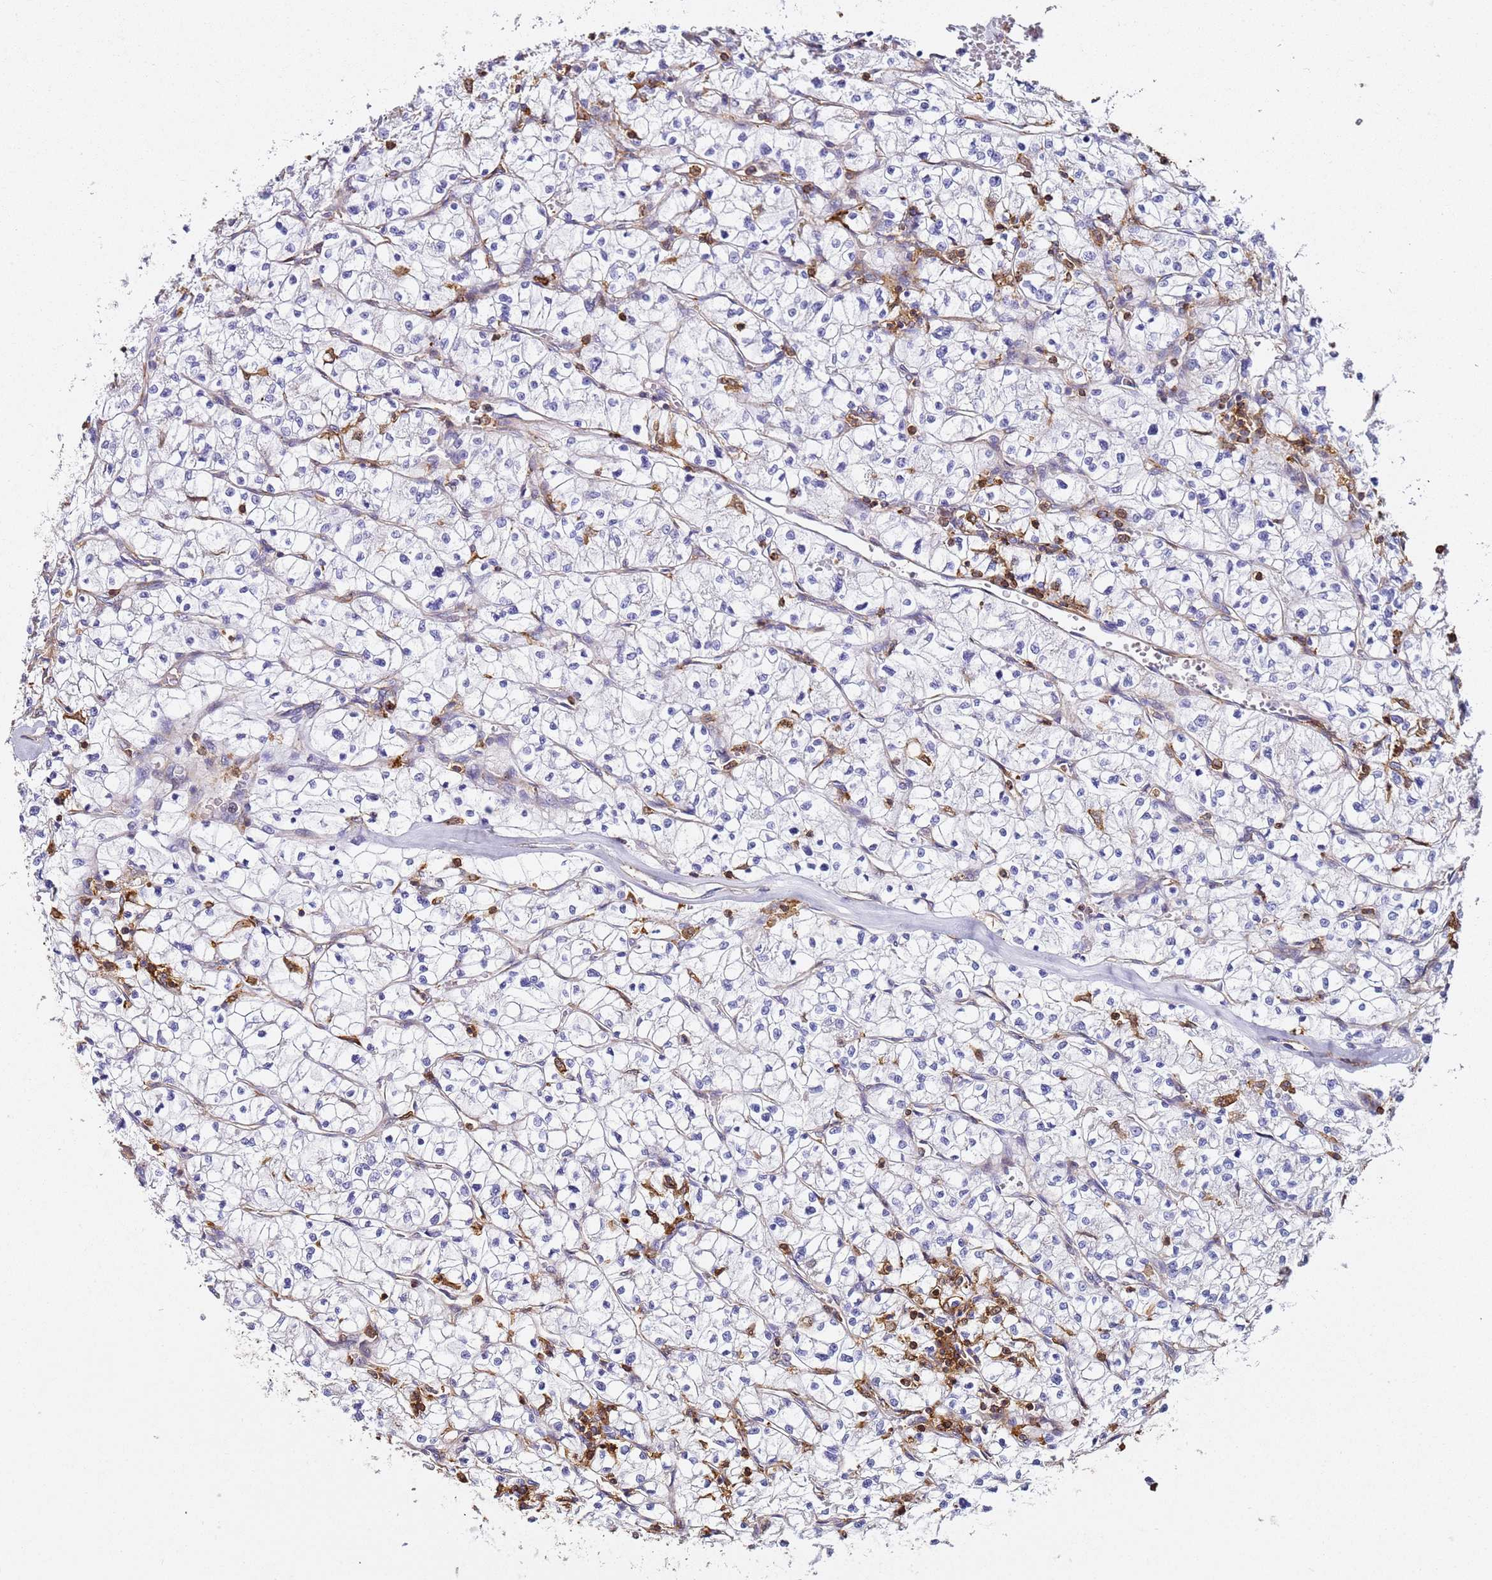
{"staining": {"intensity": "negative", "quantity": "none", "location": "none"}, "tissue": "renal cancer", "cell_type": "Tumor cells", "image_type": "cancer", "snomed": [{"axis": "morphology", "description": "Adenocarcinoma, NOS"}, {"axis": "topography", "description": "Kidney"}], "caption": "Immunohistochemistry histopathology image of neoplastic tissue: renal cancer stained with DAB displays no significant protein expression in tumor cells. Brightfield microscopy of immunohistochemistry (IHC) stained with DAB (3,3'-diaminobenzidine) (brown) and hematoxylin (blue), captured at high magnification.", "gene": "ZNF671", "patient": {"sex": "female", "age": 64}}